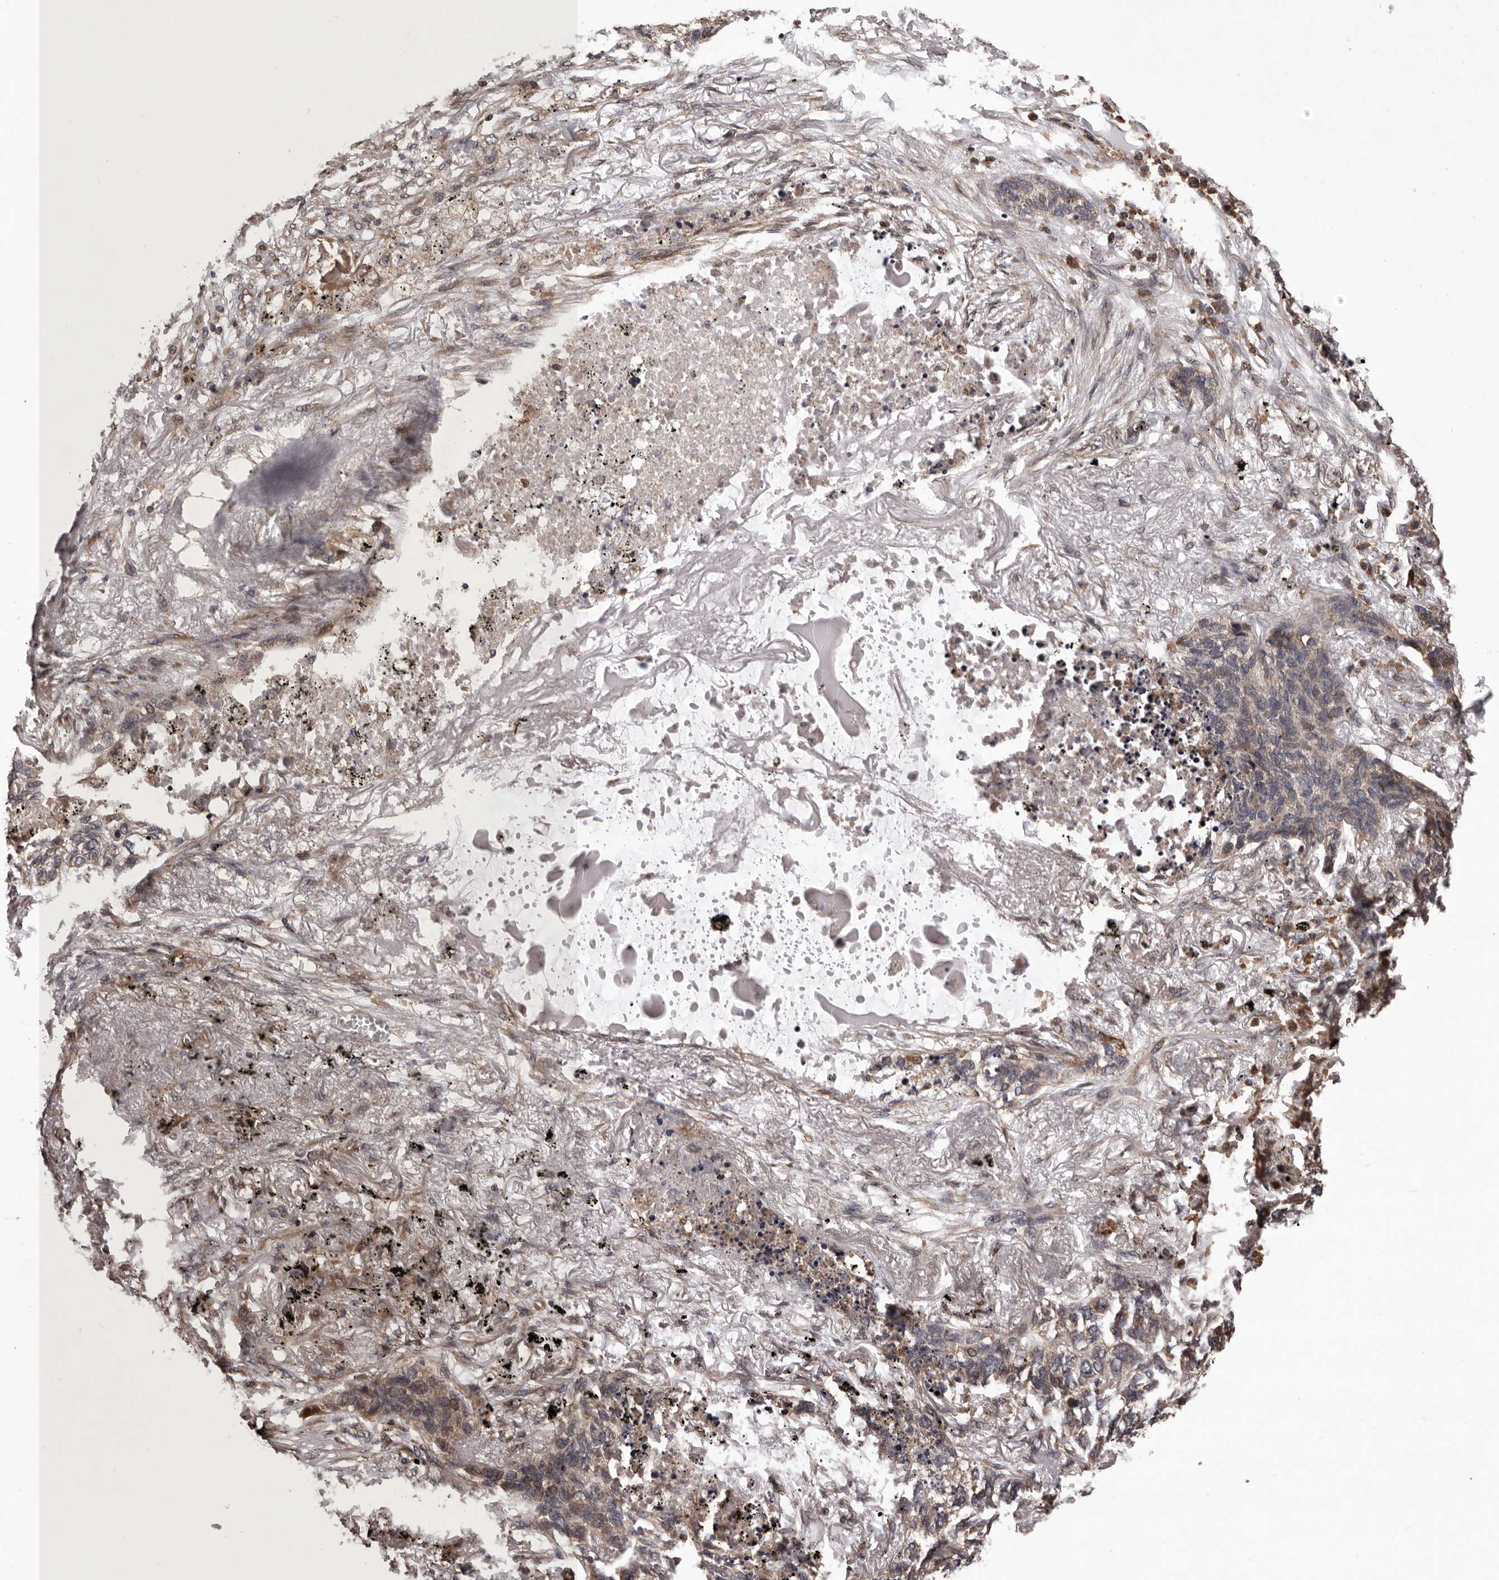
{"staining": {"intensity": "weak", "quantity": ">75%", "location": "cytoplasmic/membranous"}, "tissue": "lung cancer", "cell_type": "Tumor cells", "image_type": "cancer", "snomed": [{"axis": "morphology", "description": "Squamous cell carcinoma, NOS"}, {"axis": "topography", "description": "Lung"}], "caption": "This is an image of immunohistochemistry staining of lung cancer, which shows weak staining in the cytoplasmic/membranous of tumor cells.", "gene": "GADD45B", "patient": {"sex": "female", "age": 63}}